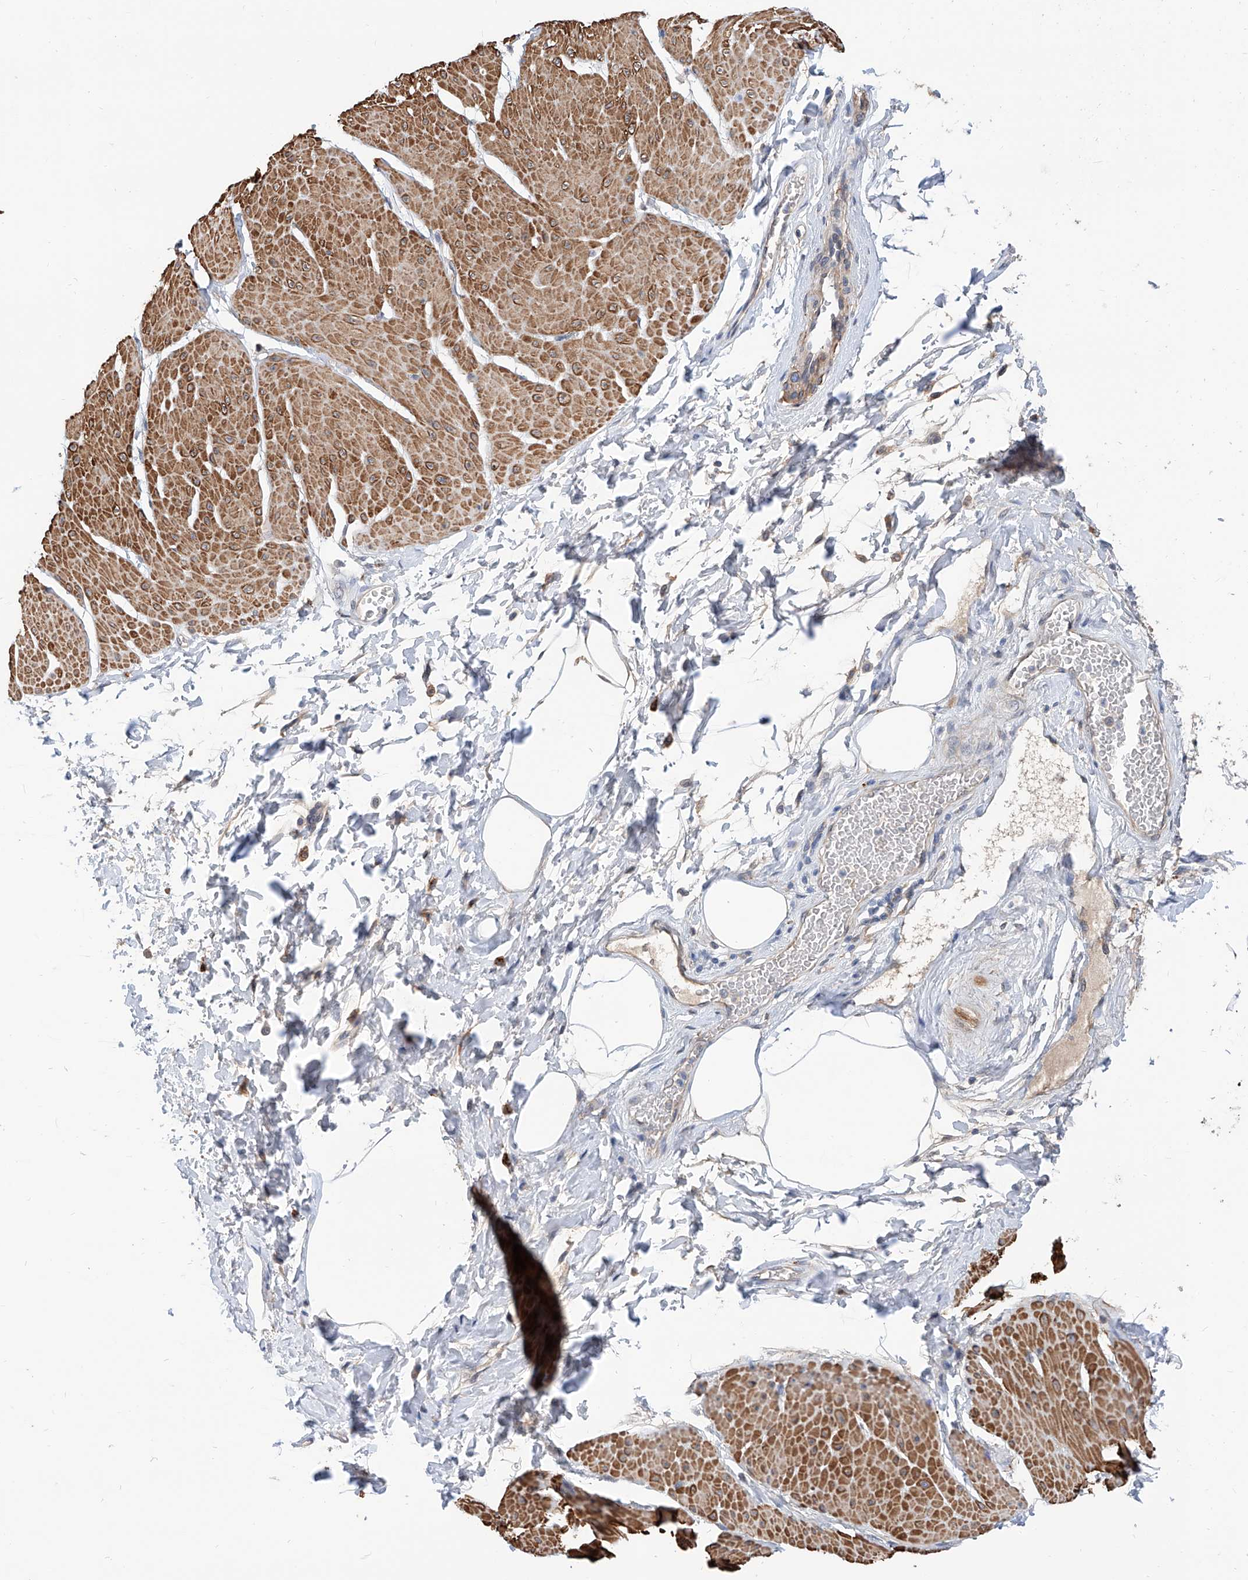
{"staining": {"intensity": "moderate", "quantity": ">75%", "location": "cytoplasmic/membranous"}, "tissue": "smooth muscle", "cell_type": "Smooth muscle cells", "image_type": "normal", "snomed": [{"axis": "morphology", "description": "Urothelial carcinoma, High grade"}, {"axis": "topography", "description": "Urinary bladder"}], "caption": "Immunohistochemistry (IHC) (DAB) staining of normal smooth muscle displays moderate cytoplasmic/membranous protein expression in approximately >75% of smooth muscle cells. The protein of interest is shown in brown color, while the nuclei are stained blue.", "gene": "MAGEE2", "patient": {"sex": "male", "age": 46}}